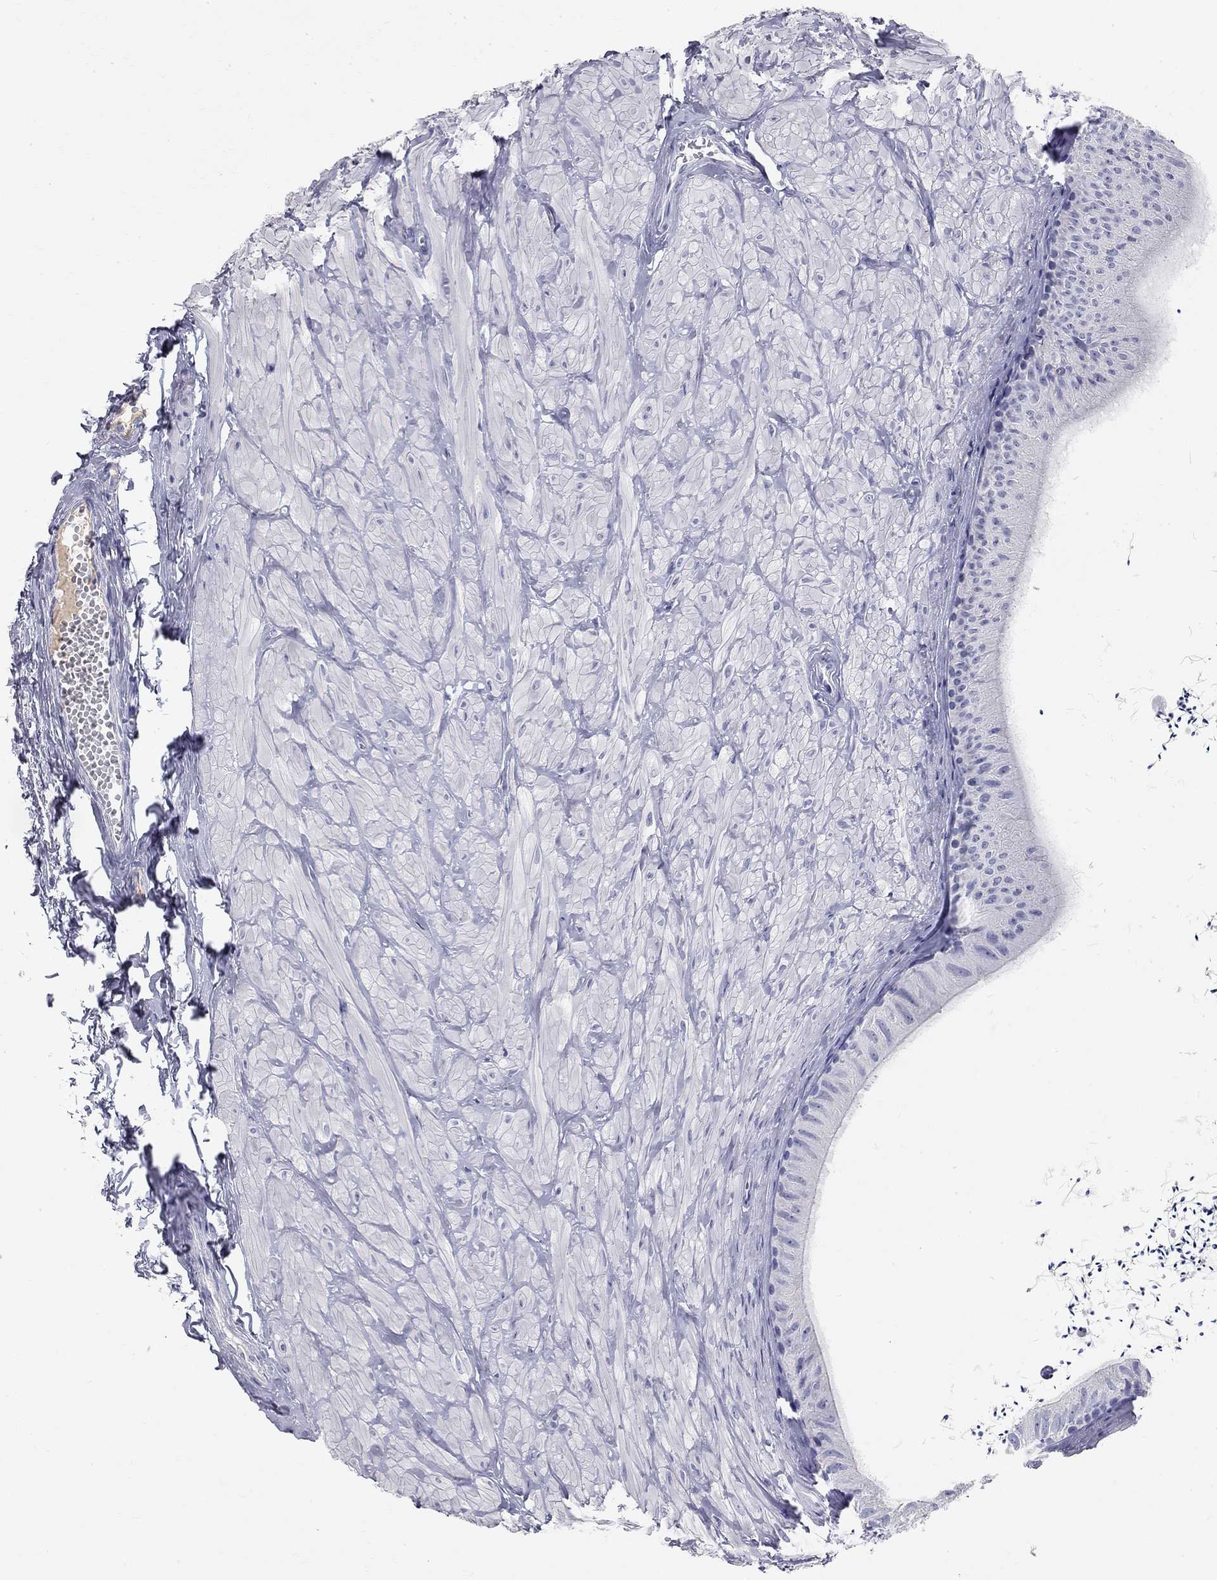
{"staining": {"intensity": "negative", "quantity": "none", "location": "none"}, "tissue": "epididymis", "cell_type": "Glandular cells", "image_type": "normal", "snomed": [{"axis": "morphology", "description": "Normal tissue, NOS"}, {"axis": "topography", "description": "Epididymis"}], "caption": "Immunohistochemistry (IHC) micrograph of normal human epididymis stained for a protein (brown), which reveals no staining in glandular cells. The staining is performed using DAB brown chromogen with nuclei counter-stained in using hematoxylin.", "gene": "PHOX2B", "patient": {"sex": "male", "age": 32}}